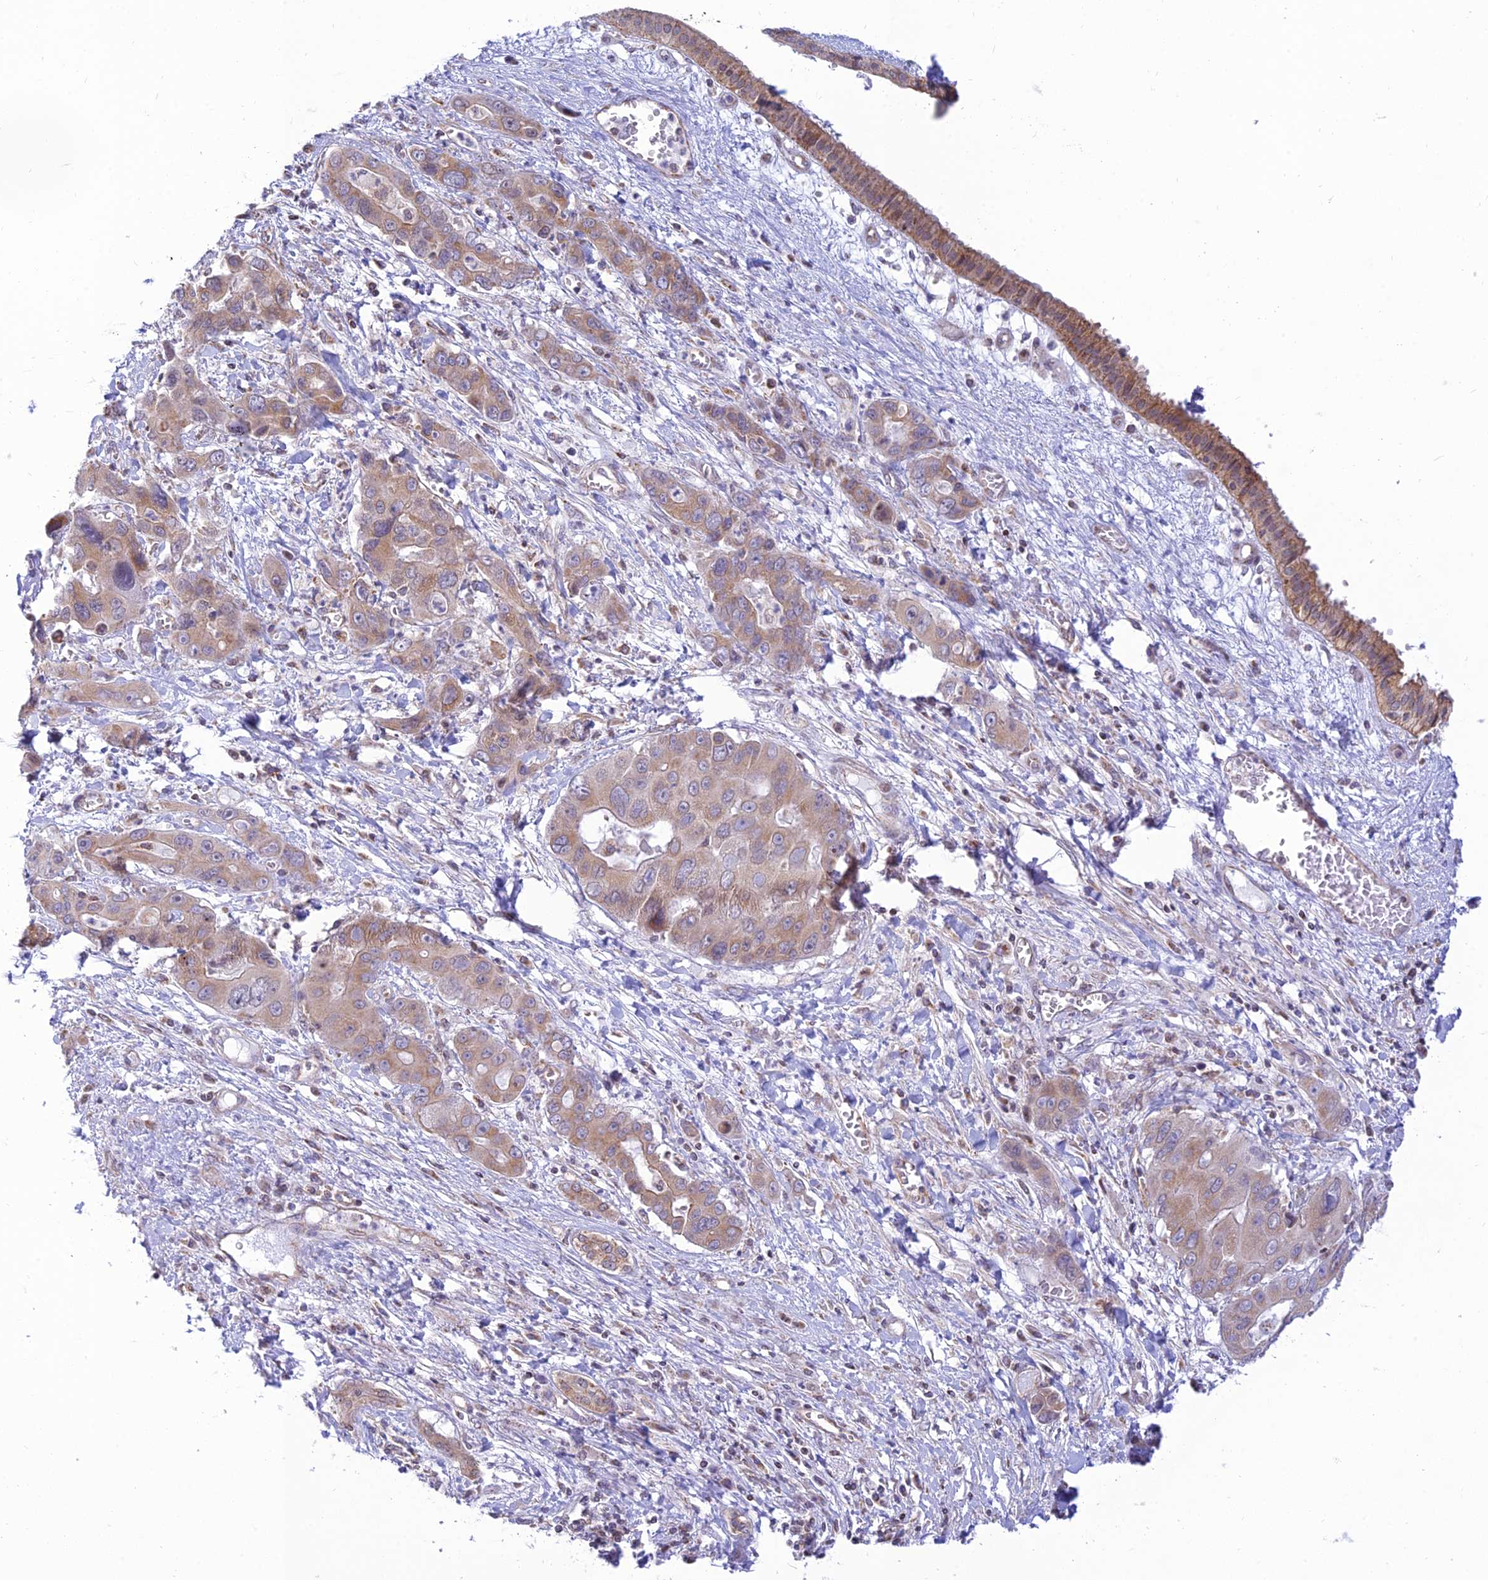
{"staining": {"intensity": "weak", "quantity": ">75%", "location": "cytoplasmic/membranous"}, "tissue": "liver cancer", "cell_type": "Tumor cells", "image_type": "cancer", "snomed": [{"axis": "morphology", "description": "Cholangiocarcinoma"}, {"axis": "topography", "description": "Liver"}], "caption": "A high-resolution histopathology image shows immunohistochemistry staining of liver cancer (cholangiocarcinoma), which demonstrates weak cytoplasmic/membranous expression in approximately >75% of tumor cells.", "gene": "HOOK2", "patient": {"sex": "male", "age": 67}}